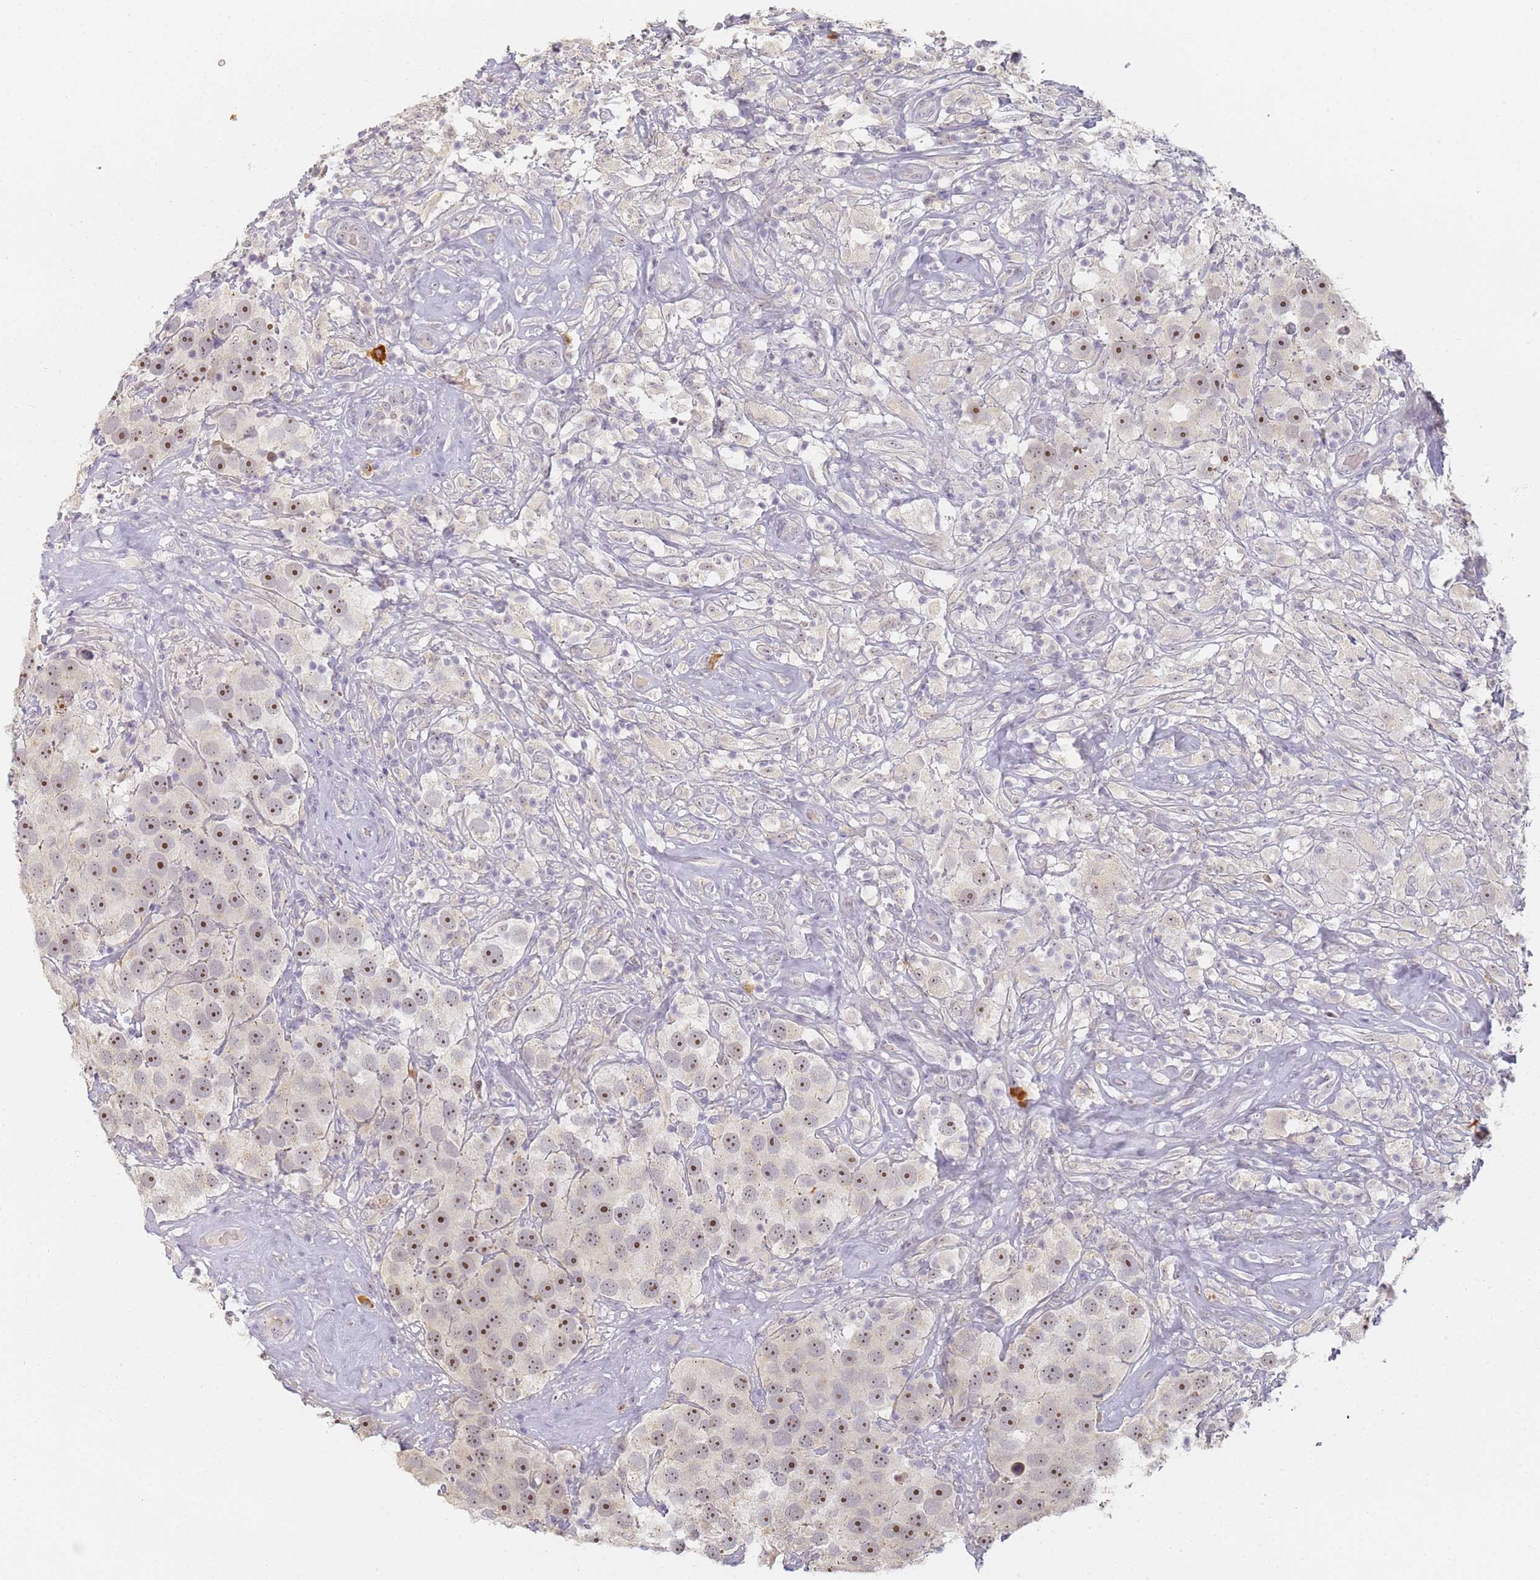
{"staining": {"intensity": "moderate", "quantity": ">75%", "location": "nuclear"}, "tissue": "testis cancer", "cell_type": "Tumor cells", "image_type": "cancer", "snomed": [{"axis": "morphology", "description": "Seminoma, NOS"}, {"axis": "topography", "description": "Testis"}], "caption": "Brown immunohistochemical staining in human testis cancer (seminoma) displays moderate nuclear staining in approximately >75% of tumor cells.", "gene": "SLC38A9", "patient": {"sex": "male", "age": 49}}